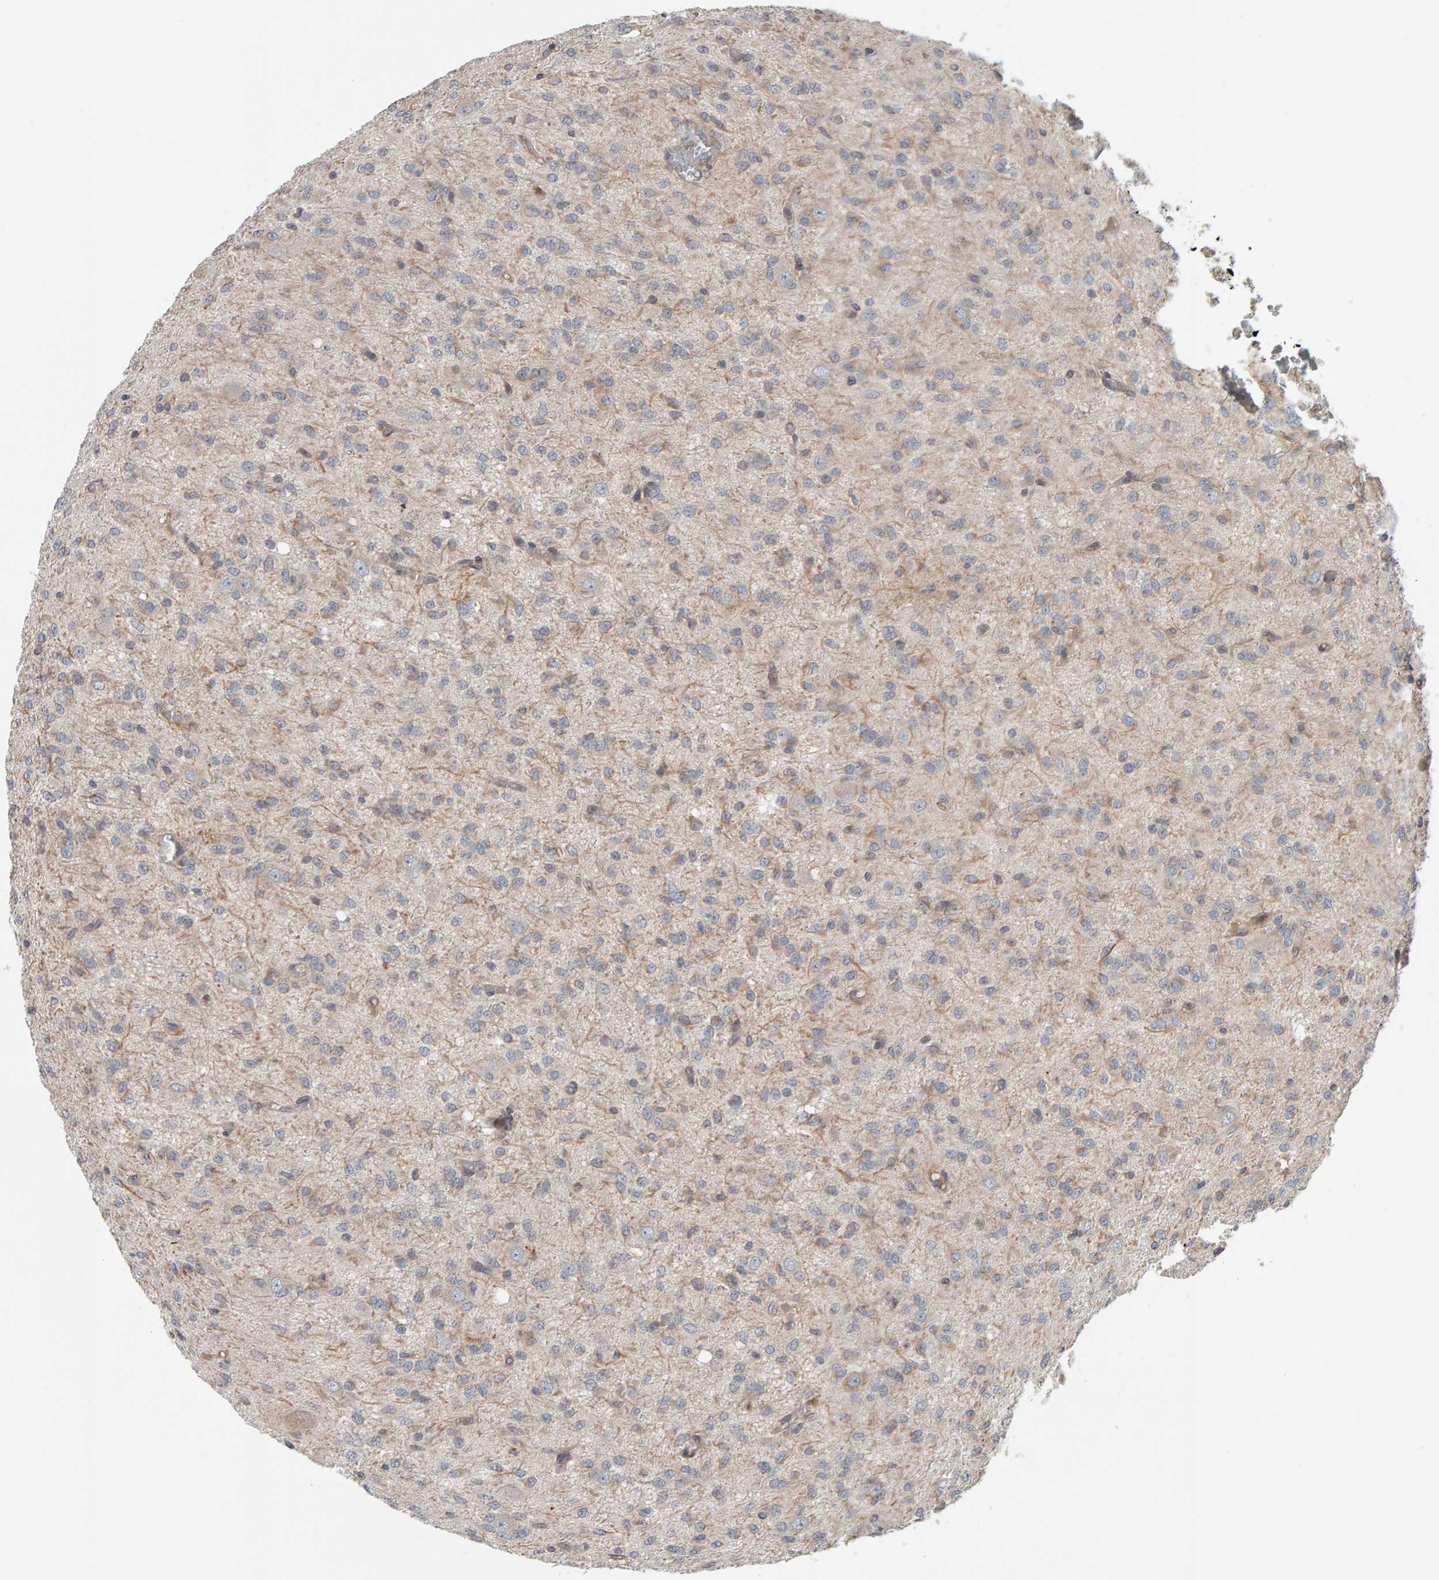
{"staining": {"intensity": "weak", "quantity": "<25%", "location": "cytoplasmic/membranous"}, "tissue": "glioma", "cell_type": "Tumor cells", "image_type": "cancer", "snomed": [{"axis": "morphology", "description": "Glioma, malignant, High grade"}, {"axis": "topography", "description": "Brain"}], "caption": "The immunohistochemistry (IHC) histopathology image has no significant positivity in tumor cells of malignant glioma (high-grade) tissue.", "gene": "C9orf72", "patient": {"sex": "female", "age": 59}}